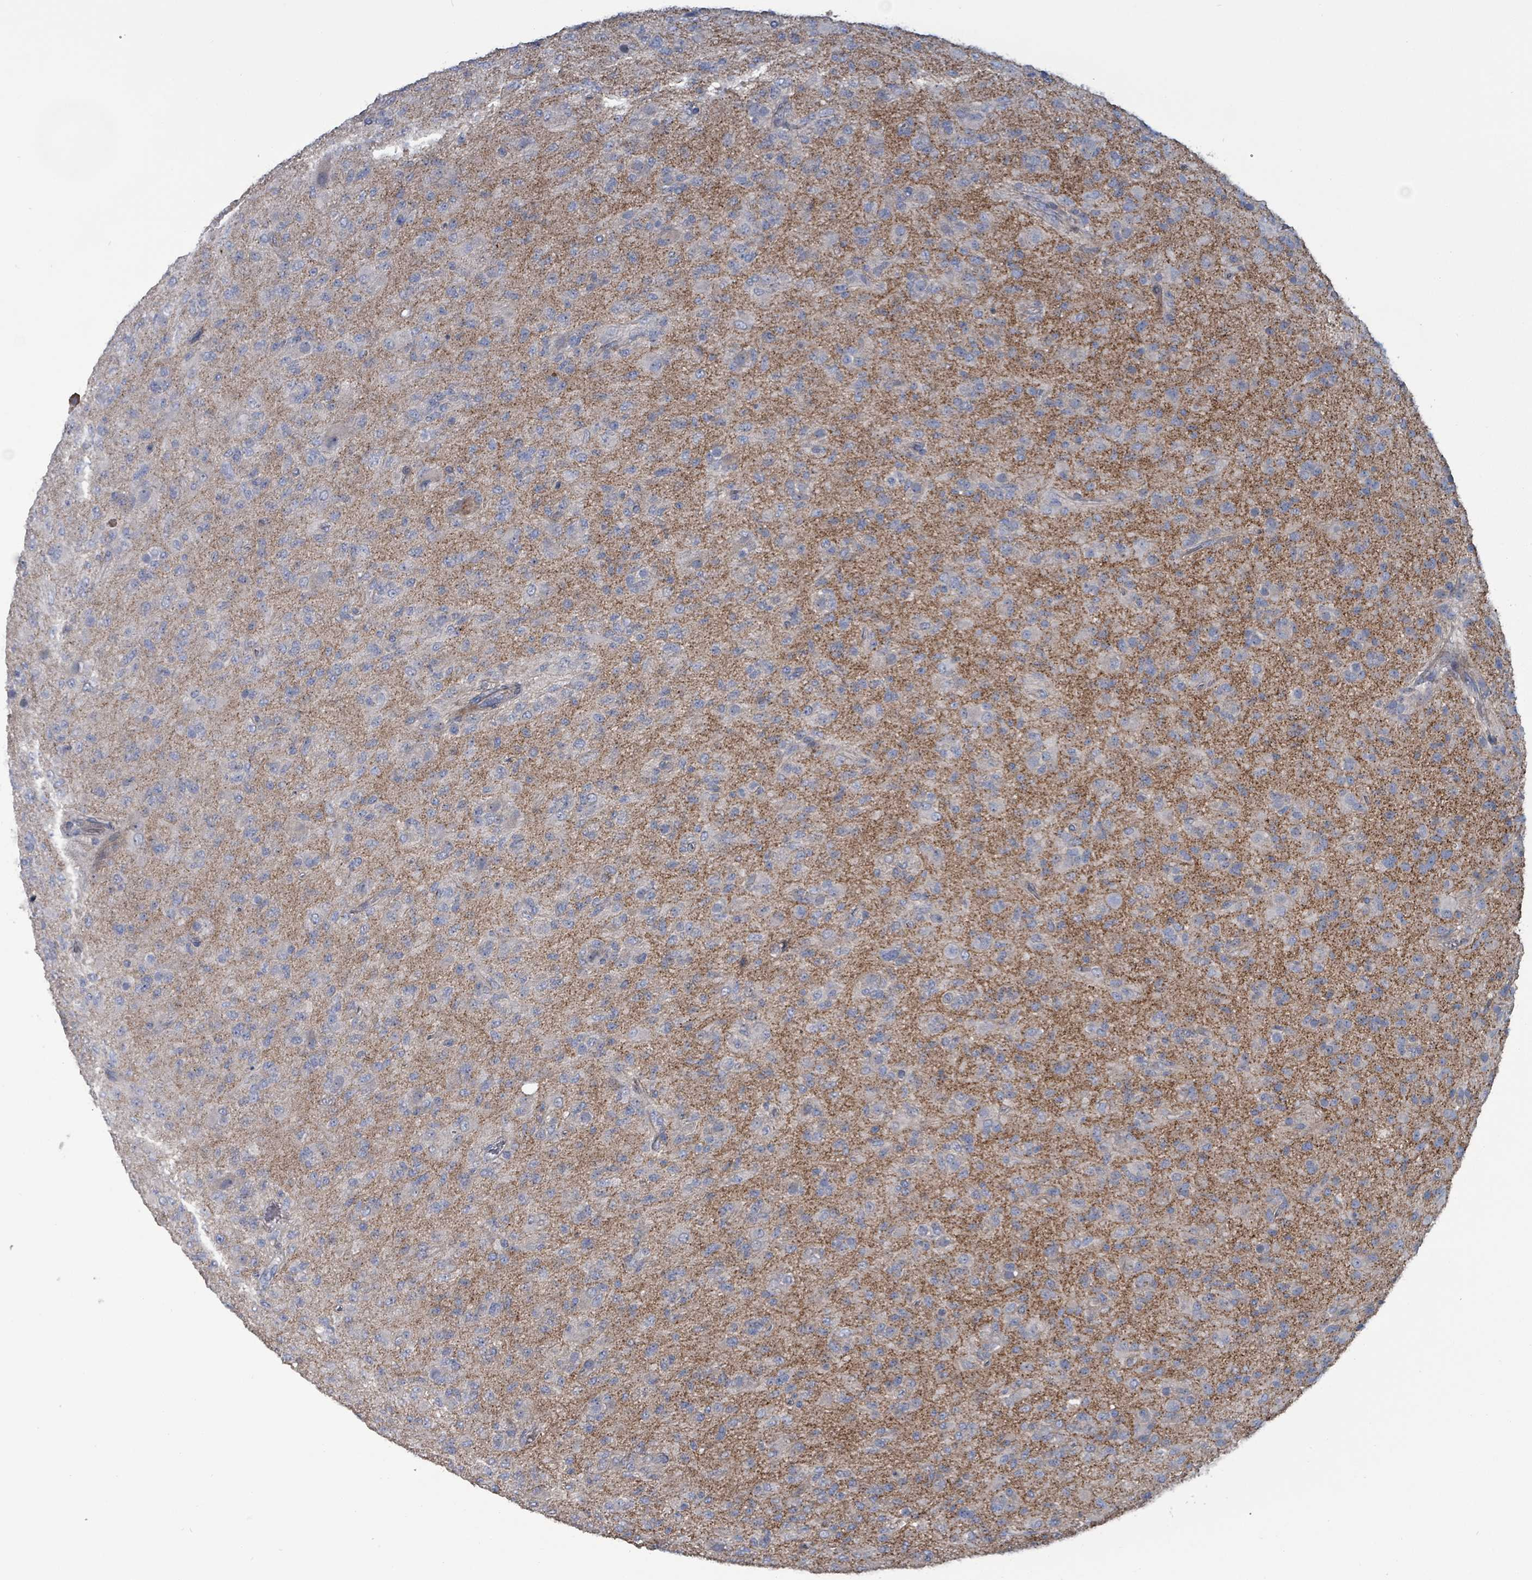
{"staining": {"intensity": "negative", "quantity": "none", "location": "none"}, "tissue": "glioma", "cell_type": "Tumor cells", "image_type": "cancer", "snomed": [{"axis": "morphology", "description": "Glioma, malignant, Low grade"}, {"axis": "topography", "description": "Brain"}], "caption": "The image demonstrates no significant staining in tumor cells of malignant low-grade glioma. (DAB (3,3'-diaminobenzidine) IHC, high magnification).", "gene": "TAAR5", "patient": {"sex": "male", "age": 65}}